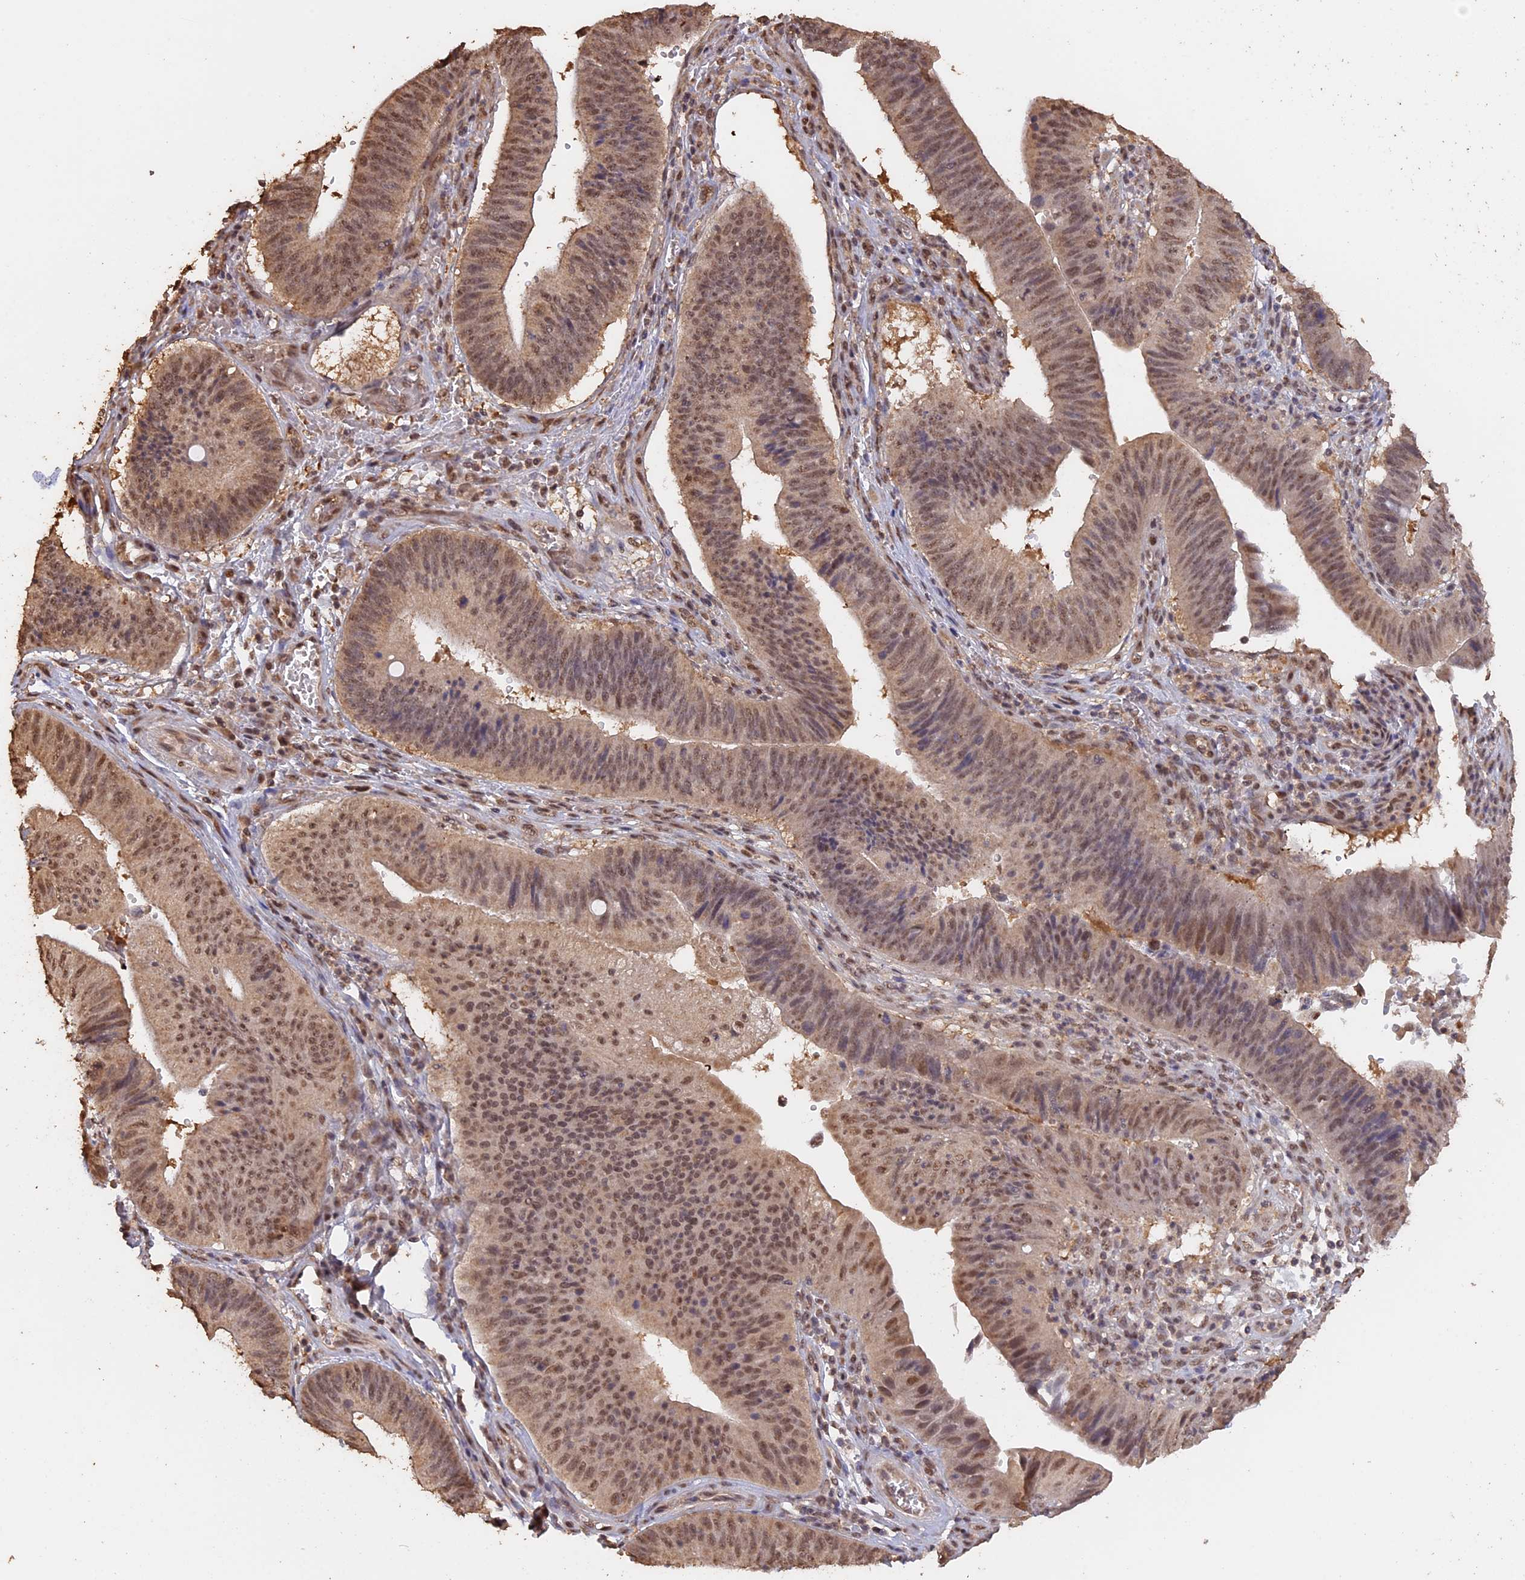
{"staining": {"intensity": "moderate", "quantity": ">75%", "location": "nuclear"}, "tissue": "stomach cancer", "cell_type": "Tumor cells", "image_type": "cancer", "snomed": [{"axis": "morphology", "description": "Adenocarcinoma, NOS"}, {"axis": "topography", "description": "Stomach"}], "caption": "Immunohistochemistry image of human adenocarcinoma (stomach) stained for a protein (brown), which reveals medium levels of moderate nuclear expression in about >75% of tumor cells.", "gene": "PSMC6", "patient": {"sex": "male", "age": 59}}